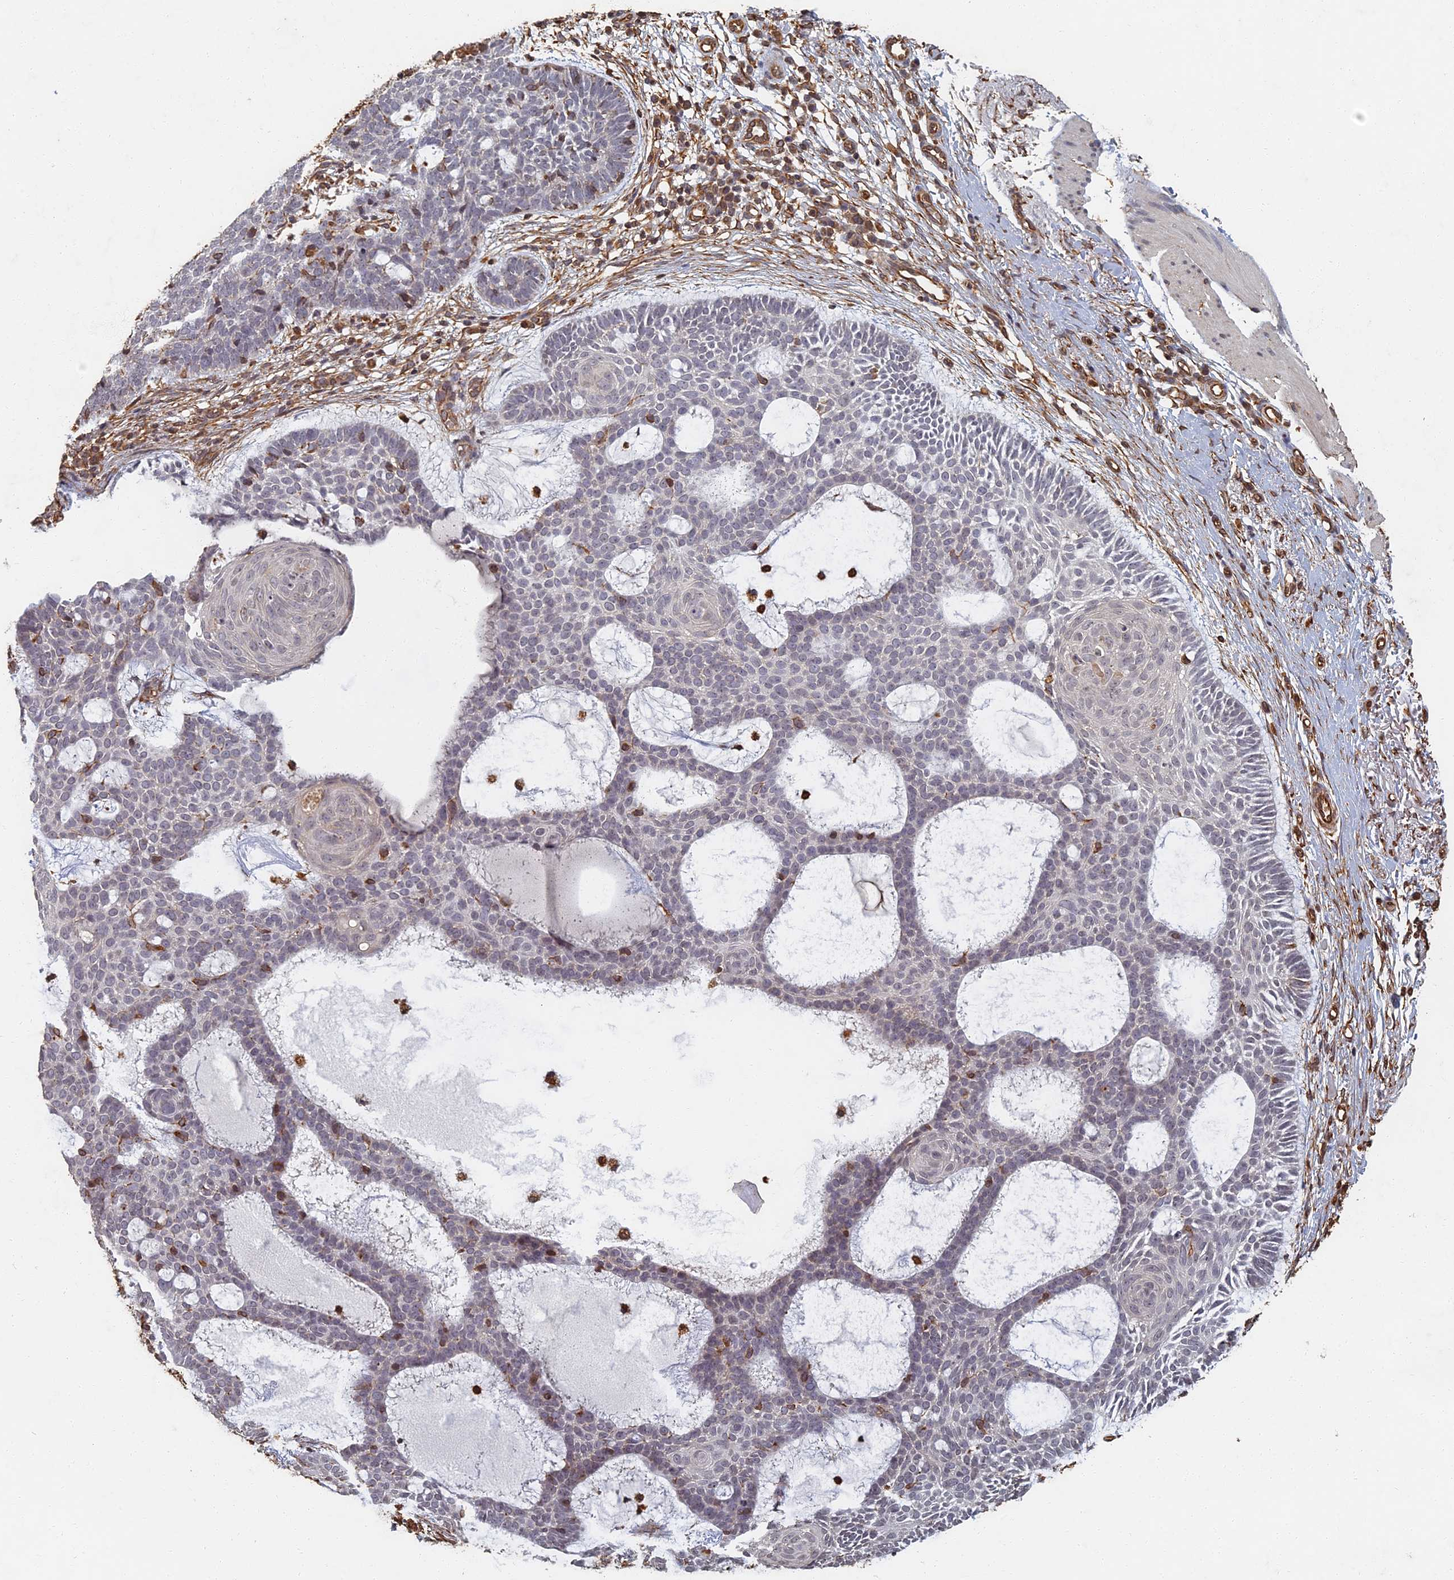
{"staining": {"intensity": "negative", "quantity": "none", "location": "none"}, "tissue": "skin cancer", "cell_type": "Tumor cells", "image_type": "cancer", "snomed": [{"axis": "morphology", "description": "Basal cell carcinoma"}, {"axis": "topography", "description": "Skin"}], "caption": "A photomicrograph of skin cancer (basal cell carcinoma) stained for a protein reveals no brown staining in tumor cells. (Immunohistochemistry (ihc), brightfield microscopy, high magnification).", "gene": "ABCB10", "patient": {"sex": "male", "age": 85}}